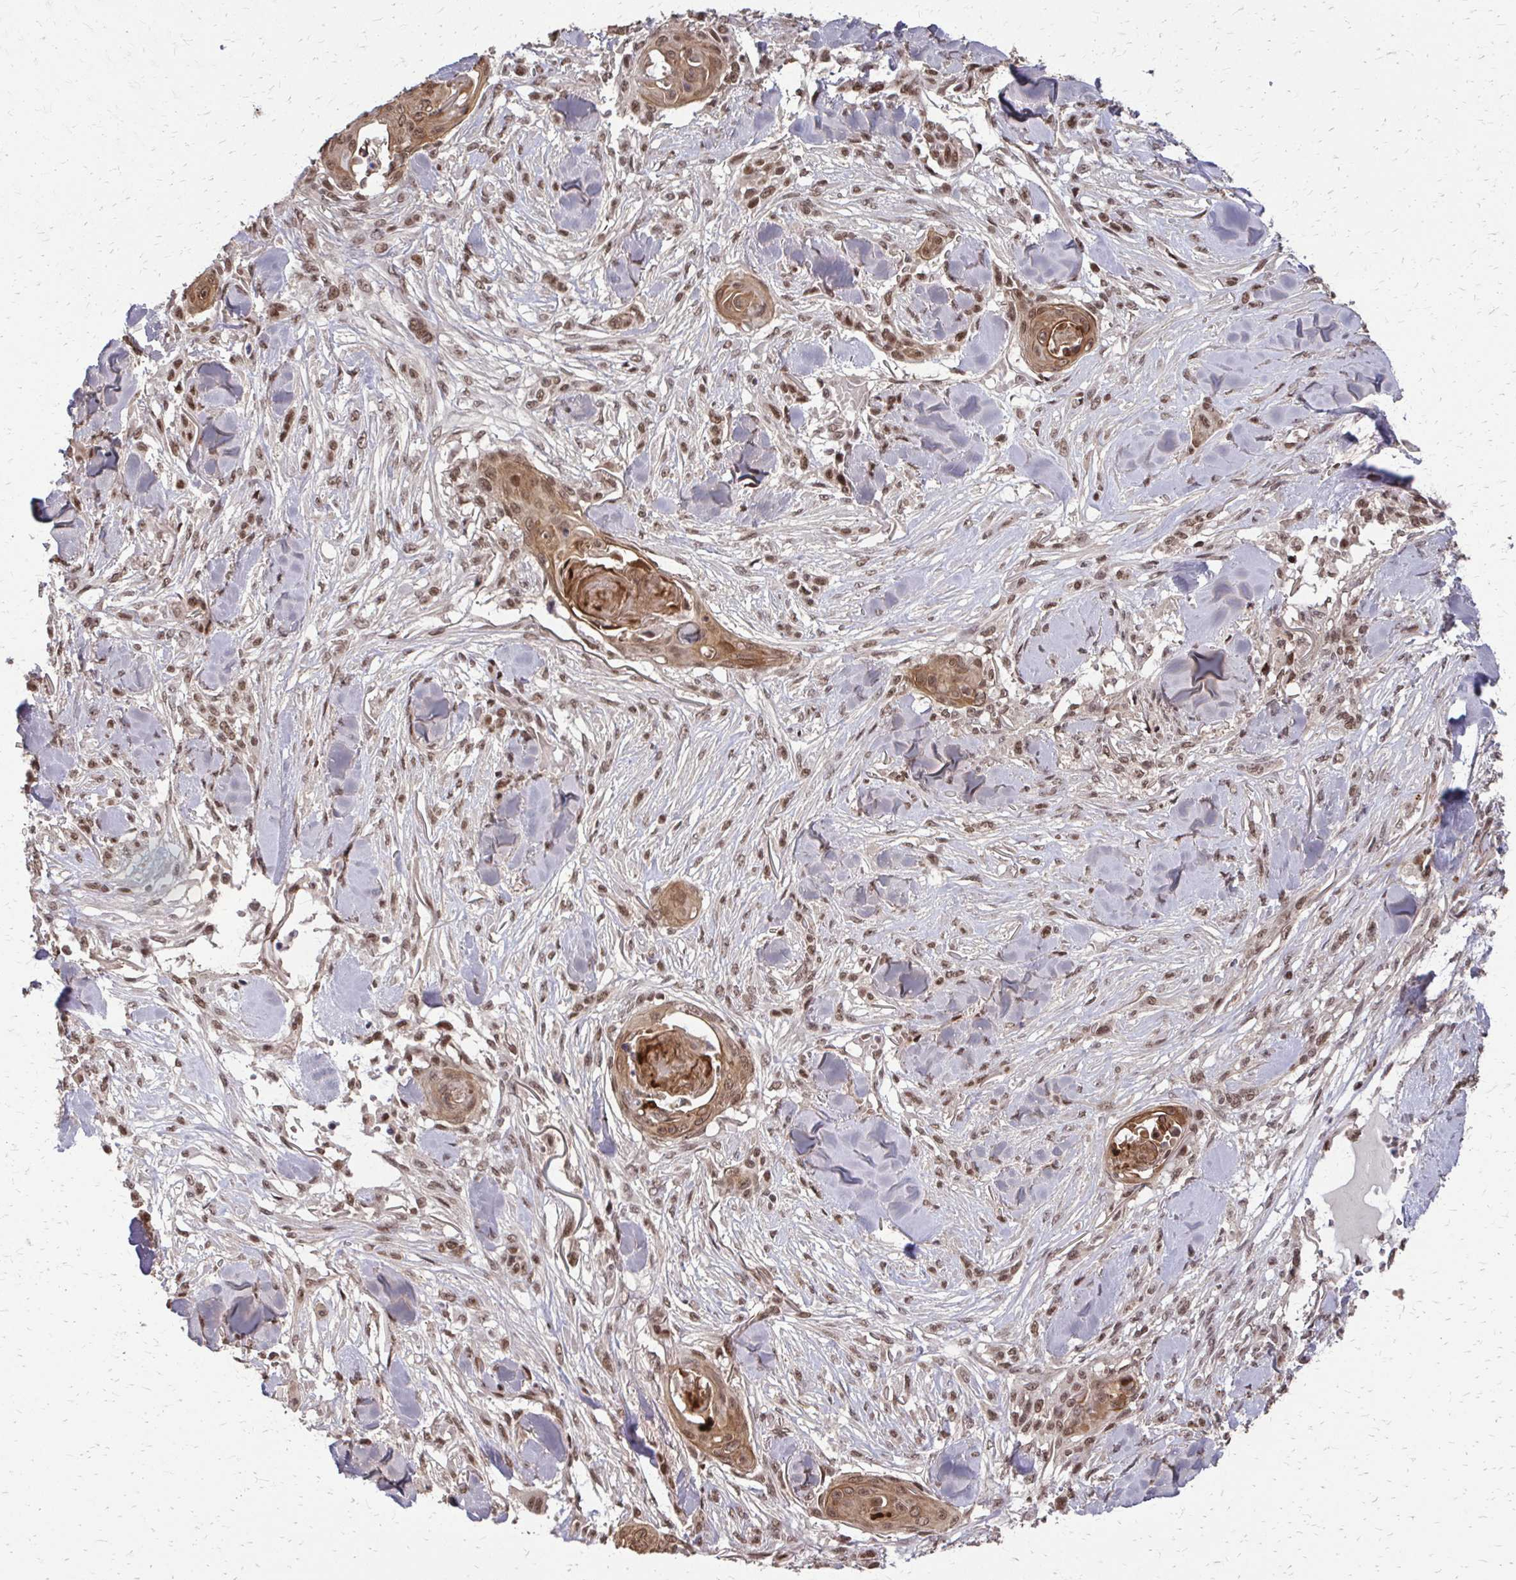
{"staining": {"intensity": "moderate", "quantity": ">75%", "location": "nuclear"}, "tissue": "skin cancer", "cell_type": "Tumor cells", "image_type": "cancer", "snomed": [{"axis": "morphology", "description": "Squamous cell carcinoma, NOS"}, {"axis": "topography", "description": "Skin"}], "caption": "Immunohistochemical staining of human skin squamous cell carcinoma shows medium levels of moderate nuclear staining in about >75% of tumor cells.", "gene": "SS18", "patient": {"sex": "female", "age": 59}}